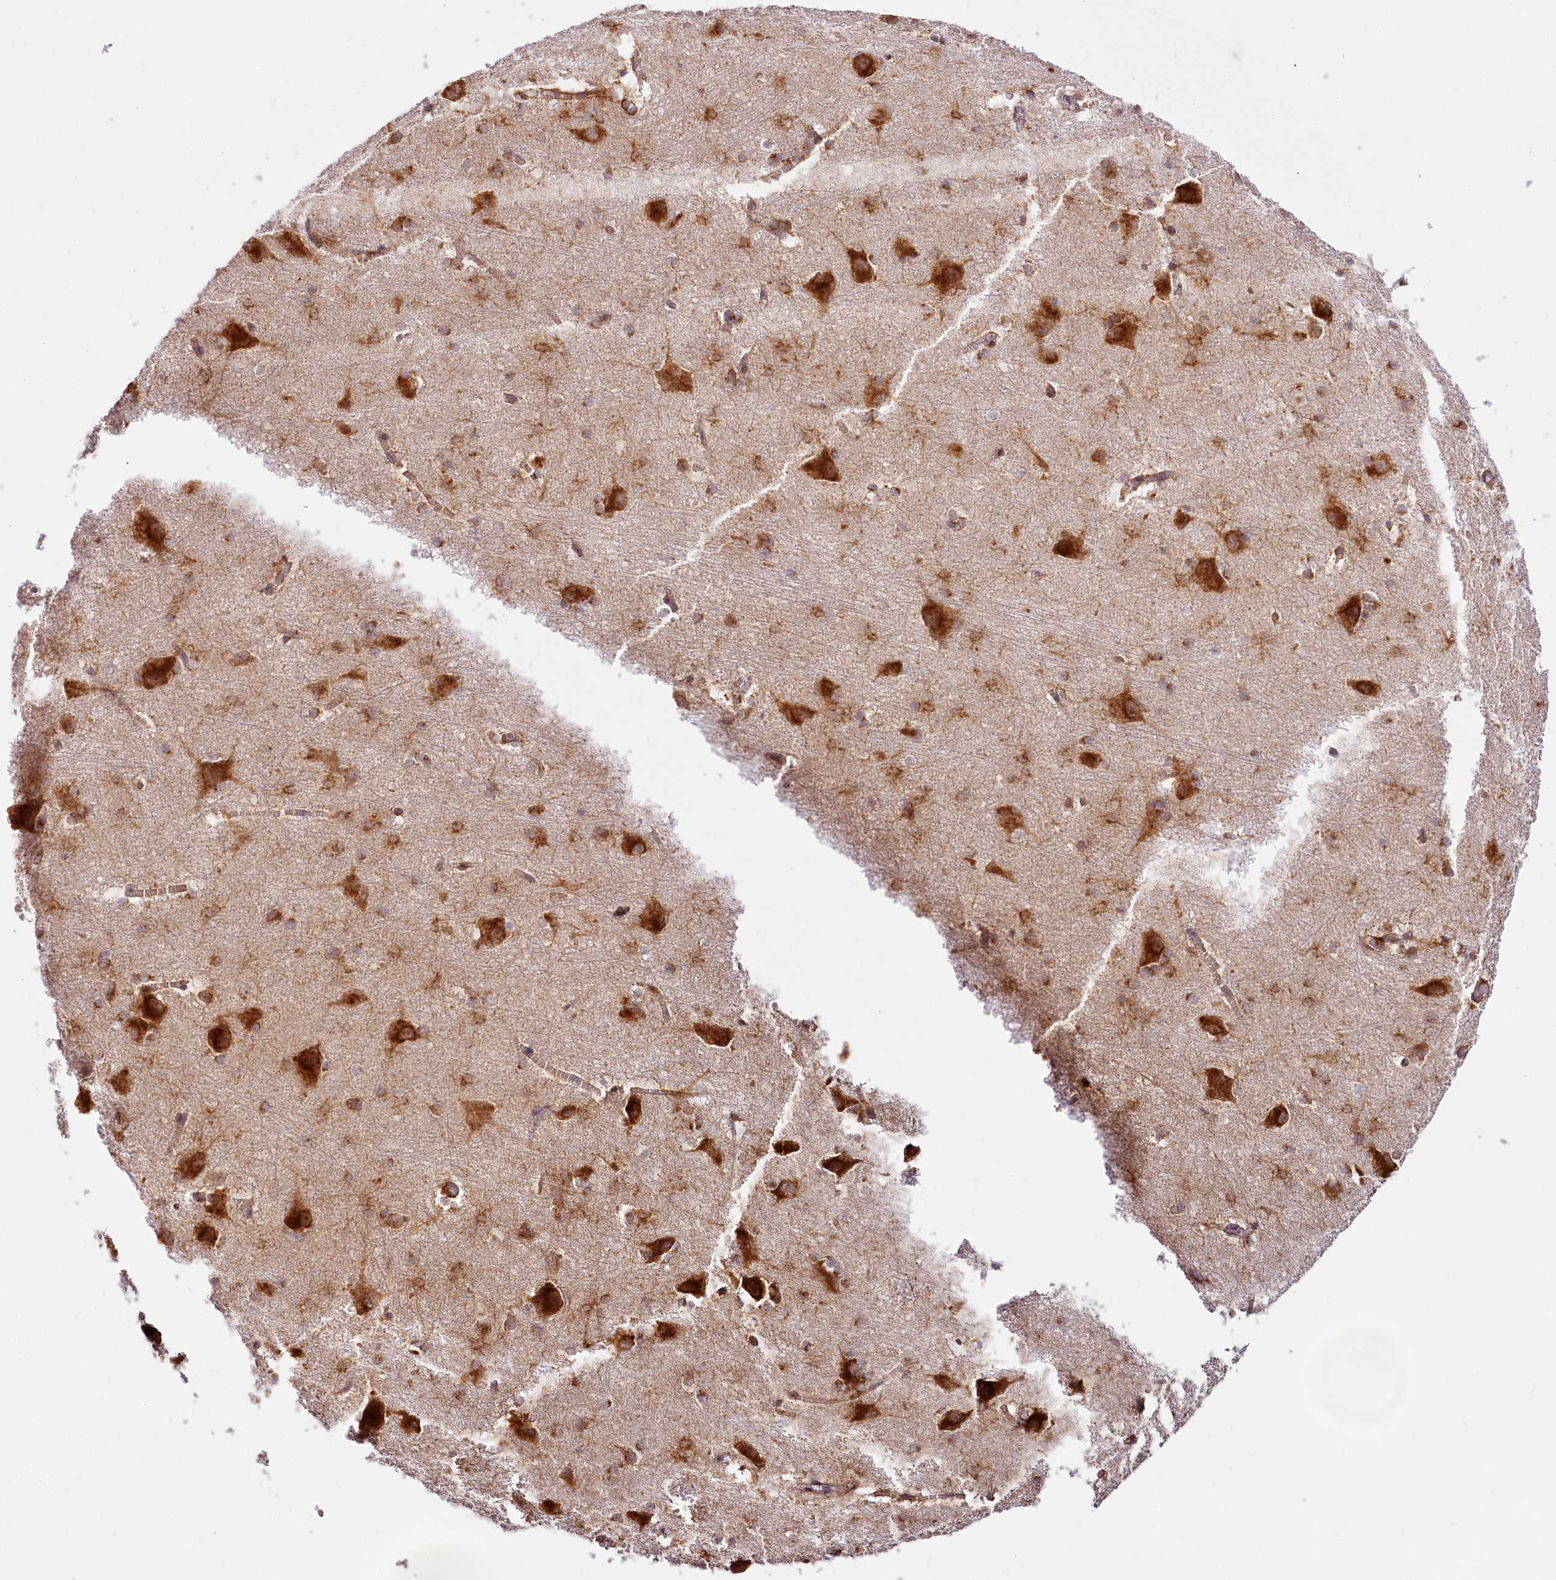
{"staining": {"intensity": "moderate", "quantity": ">75%", "location": "cytoplasmic/membranous"}, "tissue": "caudate", "cell_type": "Glial cells", "image_type": "normal", "snomed": [{"axis": "morphology", "description": "Normal tissue, NOS"}, {"axis": "topography", "description": "Lateral ventricle wall"}], "caption": "IHC staining of unremarkable caudate, which exhibits medium levels of moderate cytoplasmic/membranous expression in approximately >75% of glial cells indicating moderate cytoplasmic/membranous protein expression. The staining was performed using DAB (3,3'-diaminobenzidine) (brown) for protein detection and nuclei were counterstained in hematoxylin (blue).", "gene": "PPIP5K2", "patient": {"sex": "male", "age": 37}}